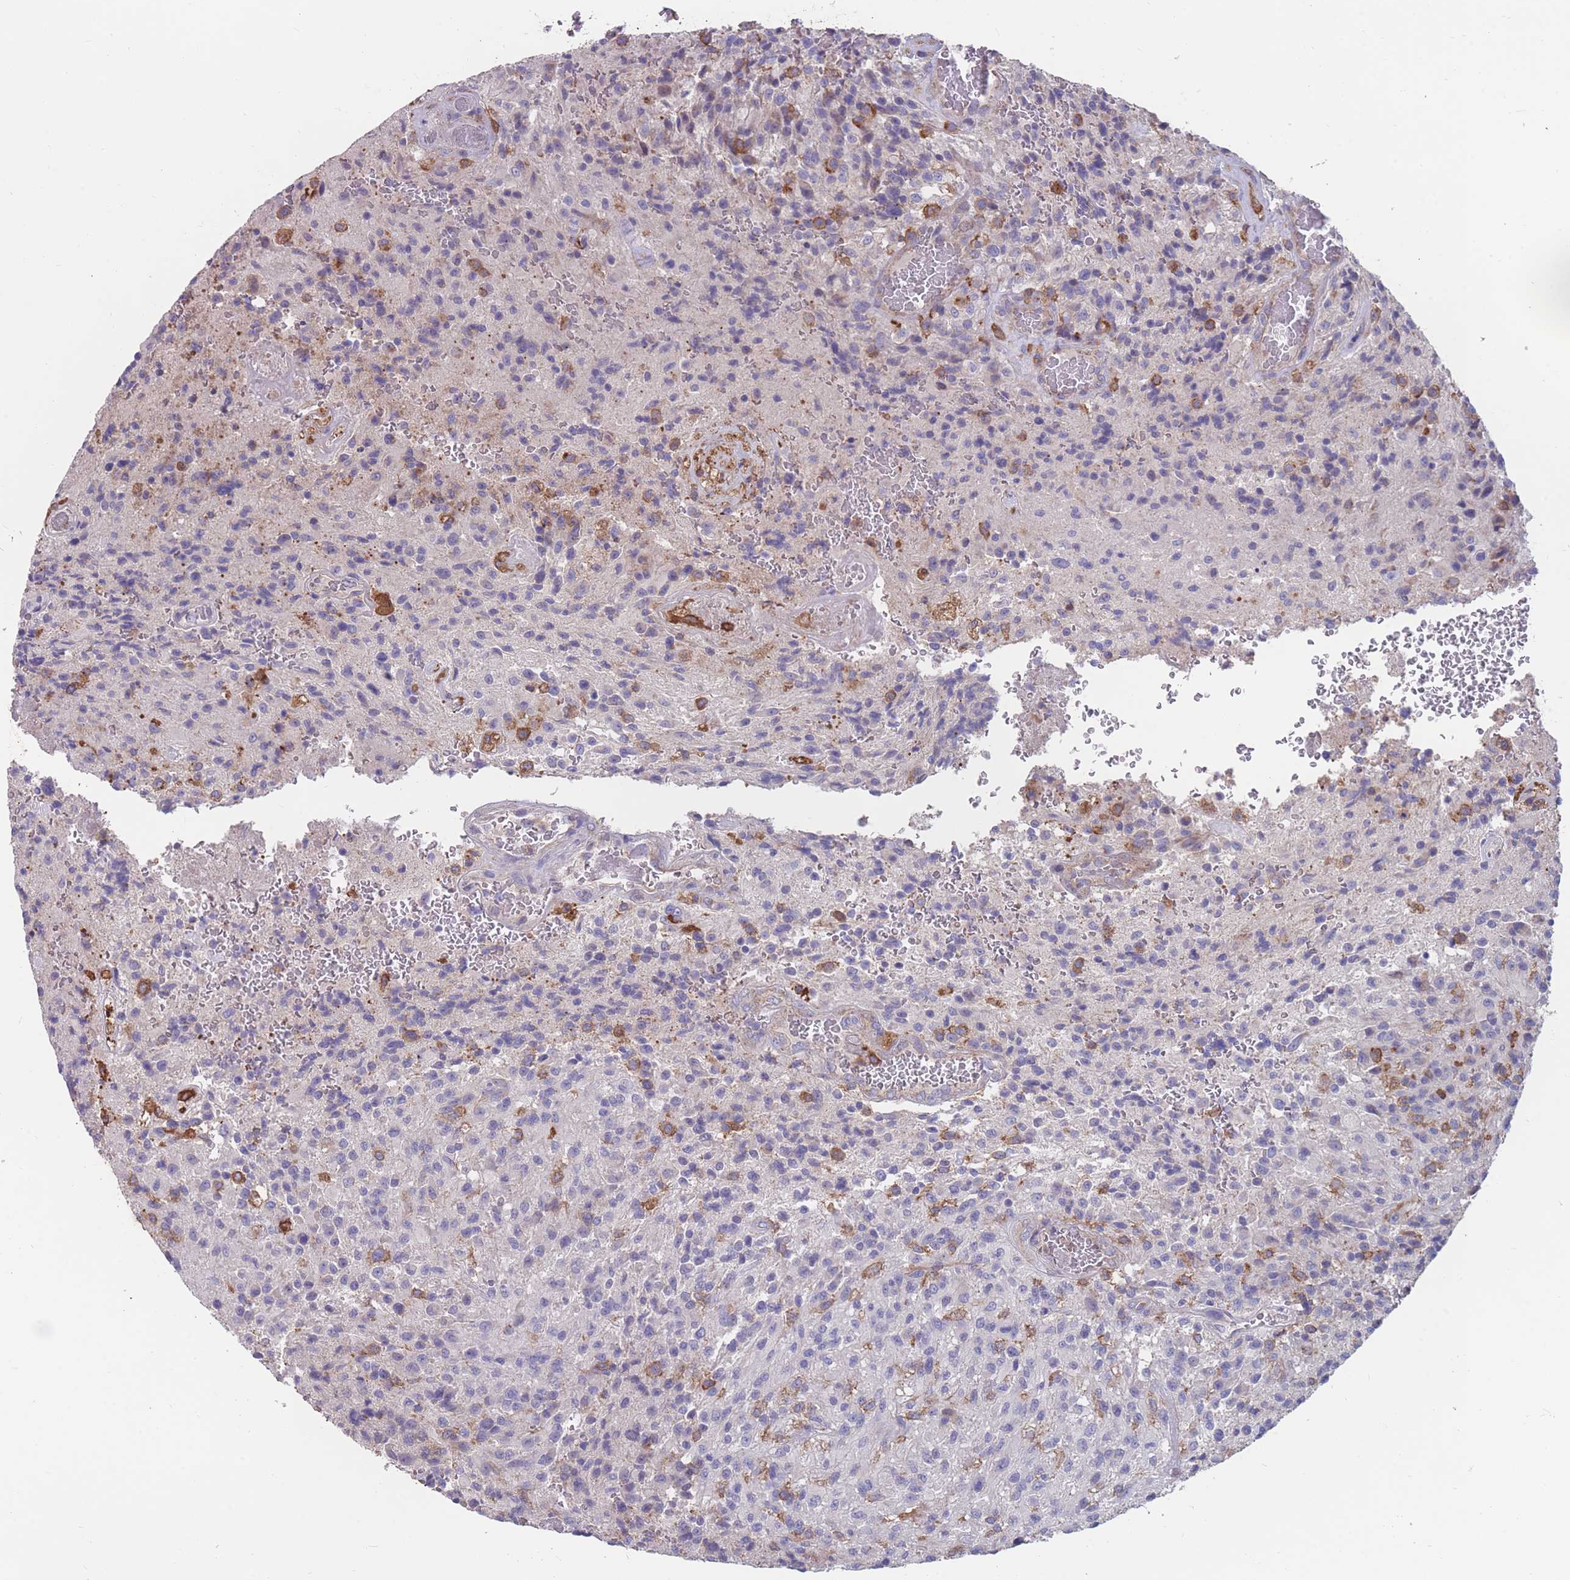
{"staining": {"intensity": "negative", "quantity": "none", "location": "none"}, "tissue": "glioma", "cell_type": "Tumor cells", "image_type": "cancer", "snomed": [{"axis": "morphology", "description": "Normal tissue, NOS"}, {"axis": "morphology", "description": "Glioma, malignant, High grade"}, {"axis": "topography", "description": "Cerebral cortex"}], "caption": "Tumor cells show no significant staining in glioma. (DAB IHC, high magnification).", "gene": "CD33", "patient": {"sex": "male", "age": 56}}